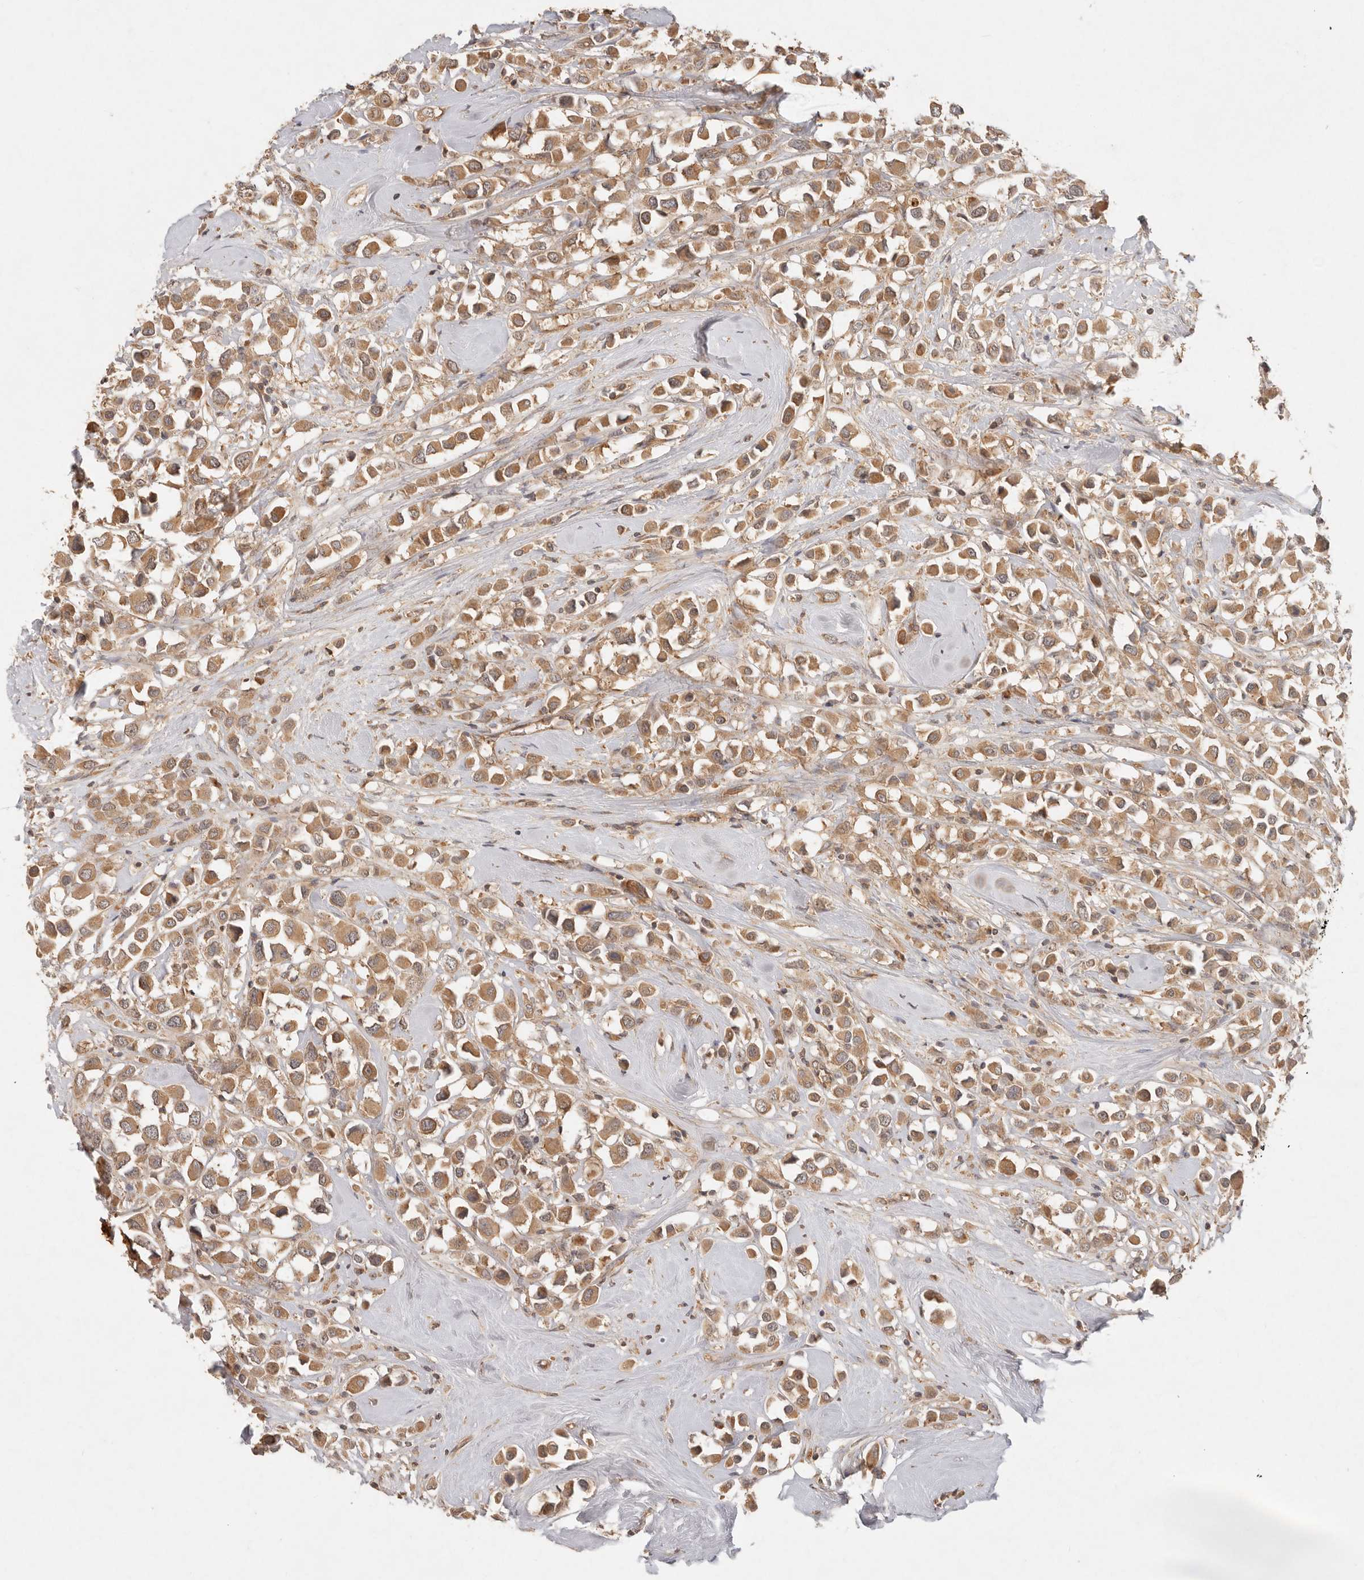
{"staining": {"intensity": "moderate", "quantity": ">75%", "location": "cytoplasmic/membranous"}, "tissue": "breast cancer", "cell_type": "Tumor cells", "image_type": "cancer", "snomed": [{"axis": "morphology", "description": "Duct carcinoma"}, {"axis": "topography", "description": "Breast"}], "caption": "Immunohistochemical staining of human breast cancer displays moderate cytoplasmic/membranous protein expression in approximately >75% of tumor cells.", "gene": "HECTD3", "patient": {"sex": "female", "age": 61}}